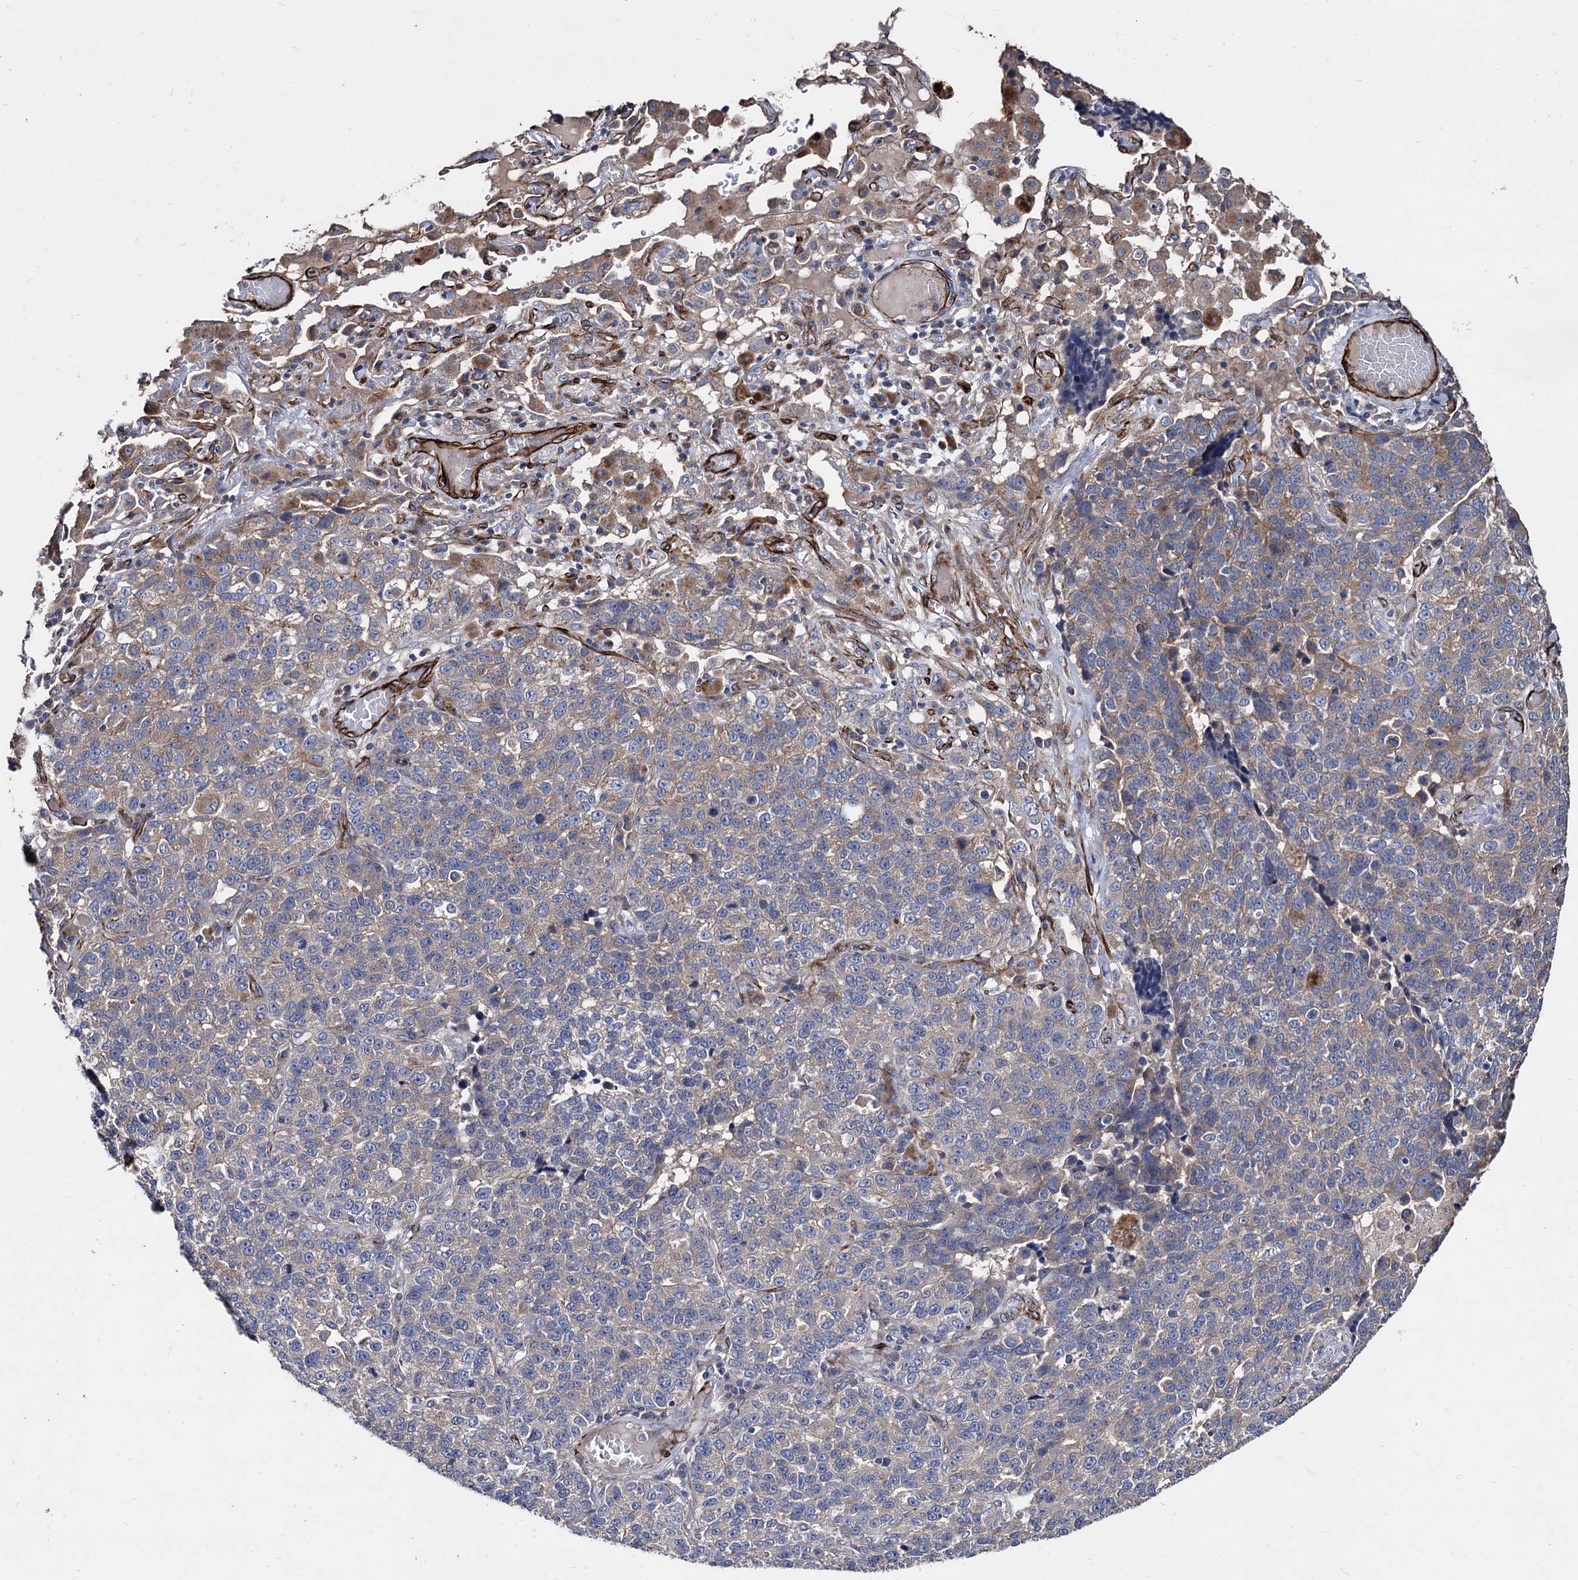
{"staining": {"intensity": "weak", "quantity": "<25%", "location": "cytoplasmic/membranous"}, "tissue": "lung cancer", "cell_type": "Tumor cells", "image_type": "cancer", "snomed": [{"axis": "morphology", "description": "Adenocarcinoma, NOS"}, {"axis": "topography", "description": "Lung"}], "caption": "Human adenocarcinoma (lung) stained for a protein using IHC displays no positivity in tumor cells.", "gene": "WDR11", "patient": {"sex": "male", "age": 49}}